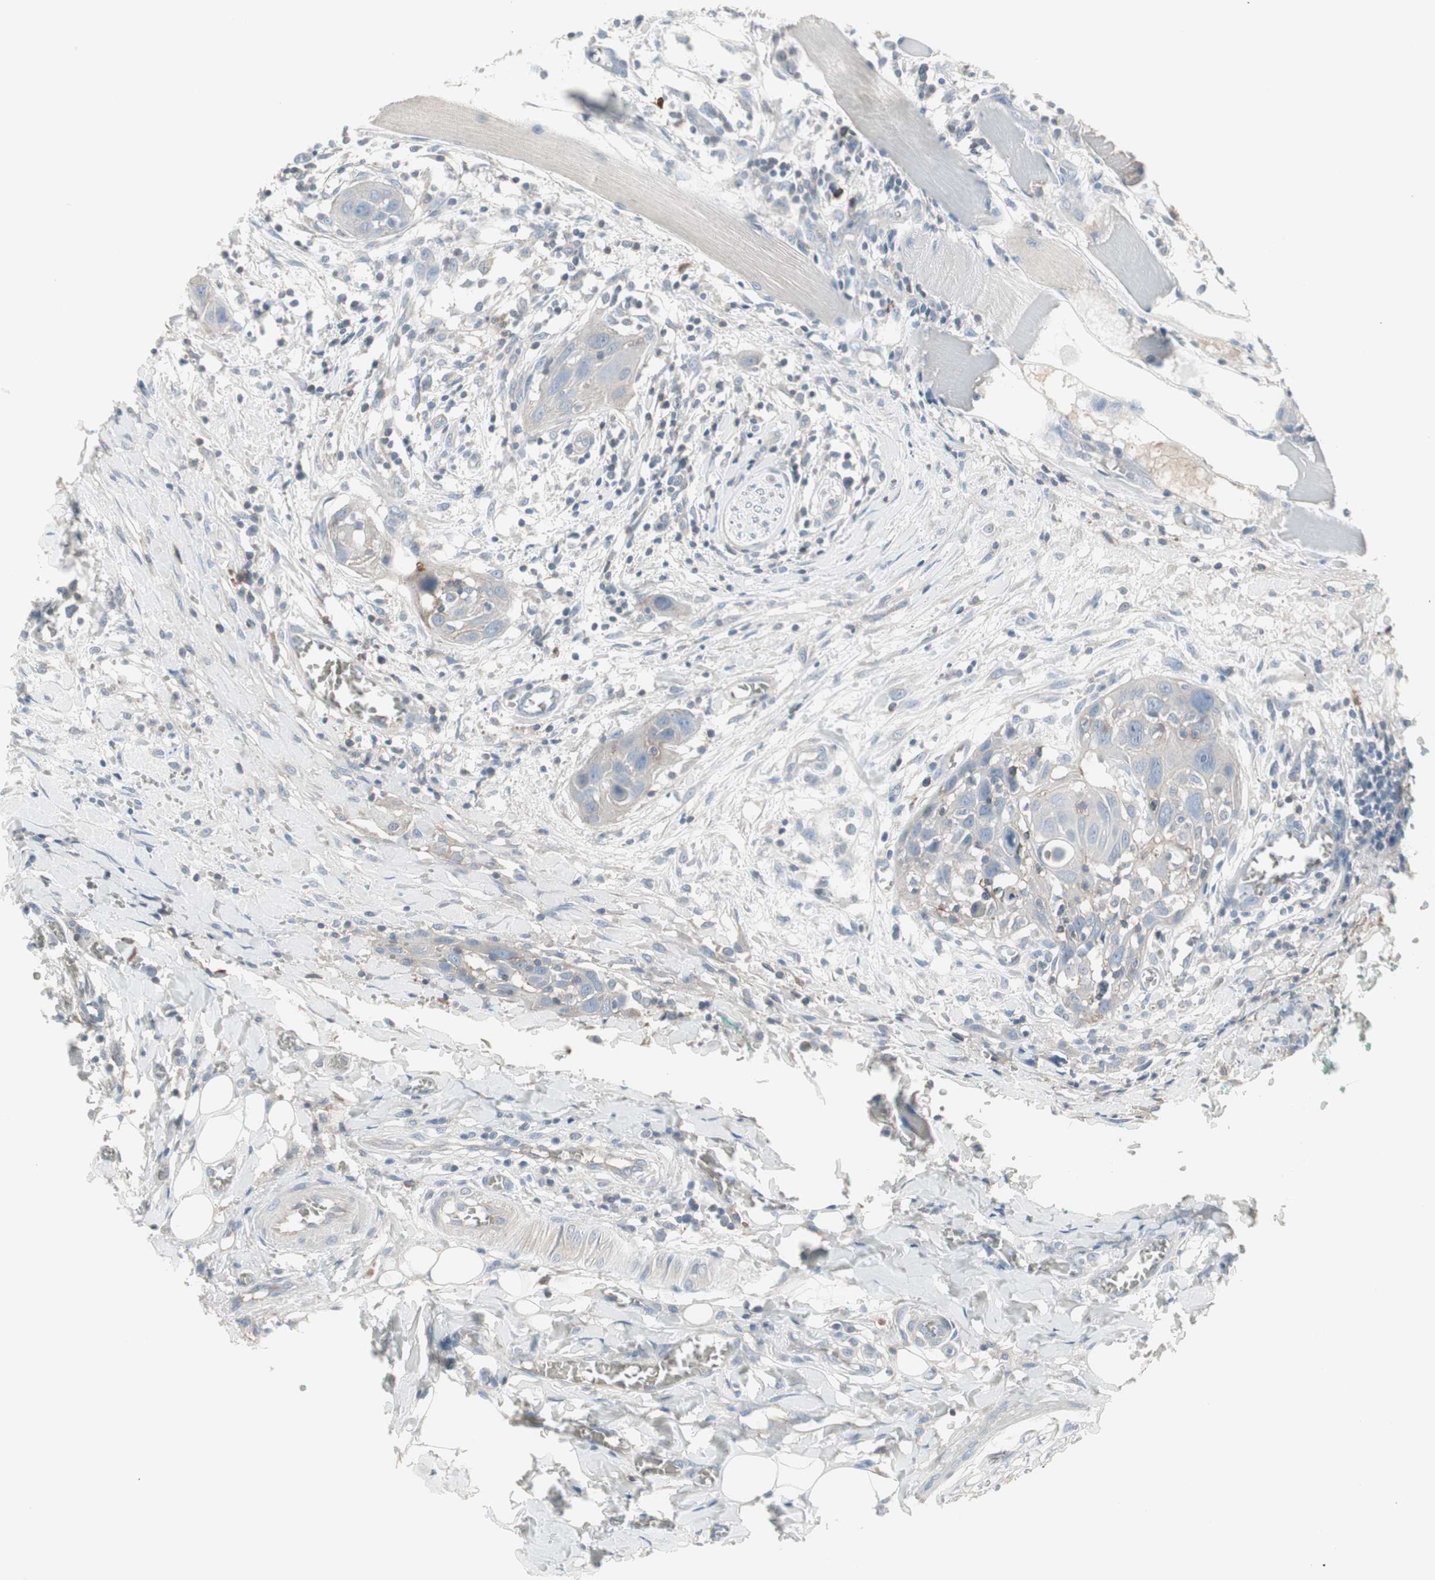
{"staining": {"intensity": "weak", "quantity": "<25%", "location": "cytoplasmic/membranous"}, "tissue": "head and neck cancer", "cell_type": "Tumor cells", "image_type": "cancer", "snomed": [{"axis": "morphology", "description": "Normal tissue, NOS"}, {"axis": "morphology", "description": "Squamous cell carcinoma, NOS"}, {"axis": "topography", "description": "Oral tissue"}, {"axis": "topography", "description": "Head-Neck"}], "caption": "Tumor cells show no significant positivity in head and neck cancer. (IHC, brightfield microscopy, high magnification).", "gene": "ZSCAN32", "patient": {"sex": "female", "age": 50}}